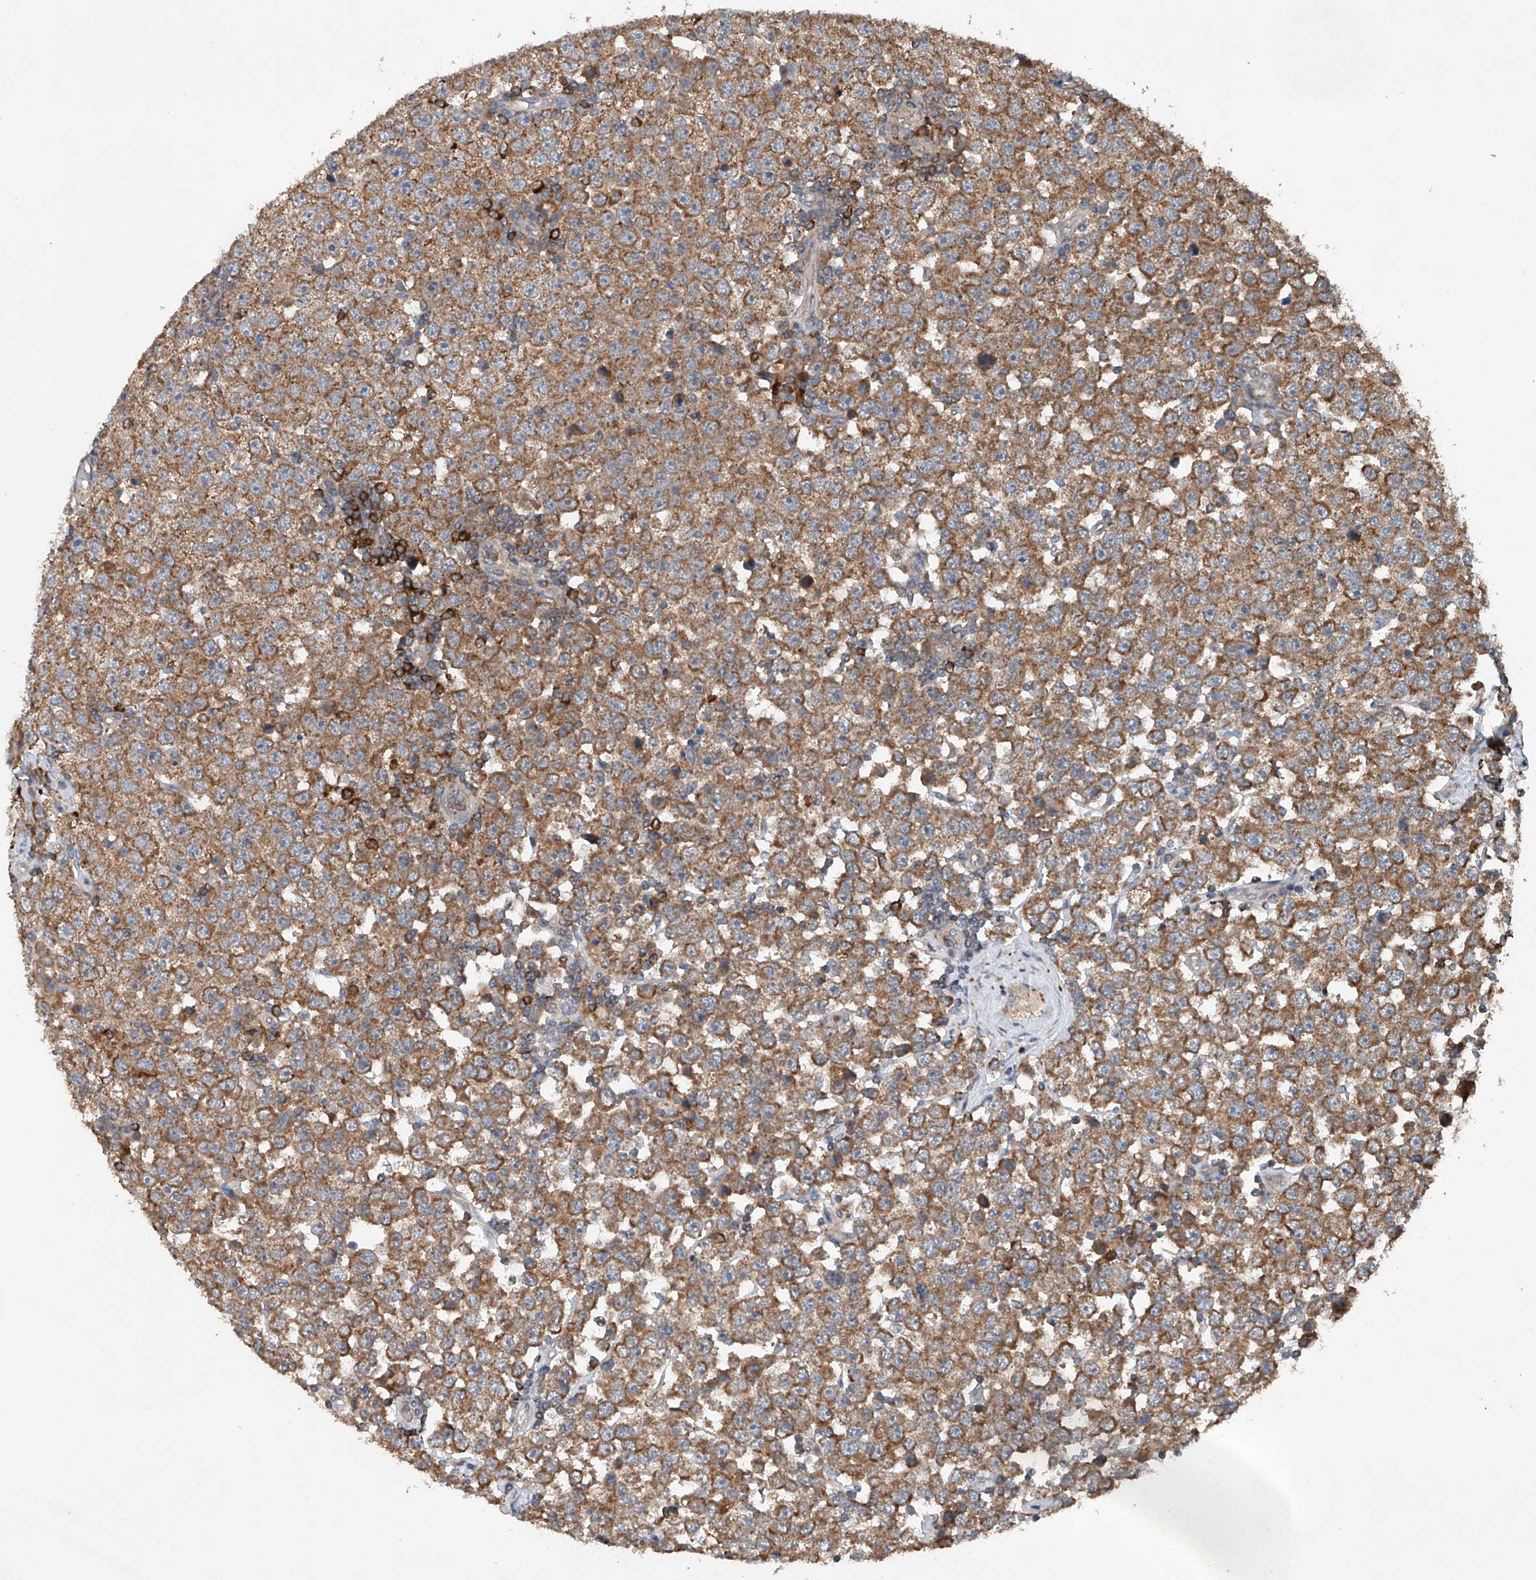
{"staining": {"intensity": "moderate", "quantity": ">75%", "location": "cytoplasmic/membranous"}, "tissue": "testis cancer", "cell_type": "Tumor cells", "image_type": "cancer", "snomed": [{"axis": "morphology", "description": "Seminoma, NOS"}, {"axis": "topography", "description": "Testis"}], "caption": "Tumor cells reveal medium levels of moderate cytoplasmic/membranous staining in approximately >75% of cells in human testis cancer. (brown staining indicates protein expression, while blue staining denotes nuclei).", "gene": "CEP85L", "patient": {"sex": "male", "age": 28}}